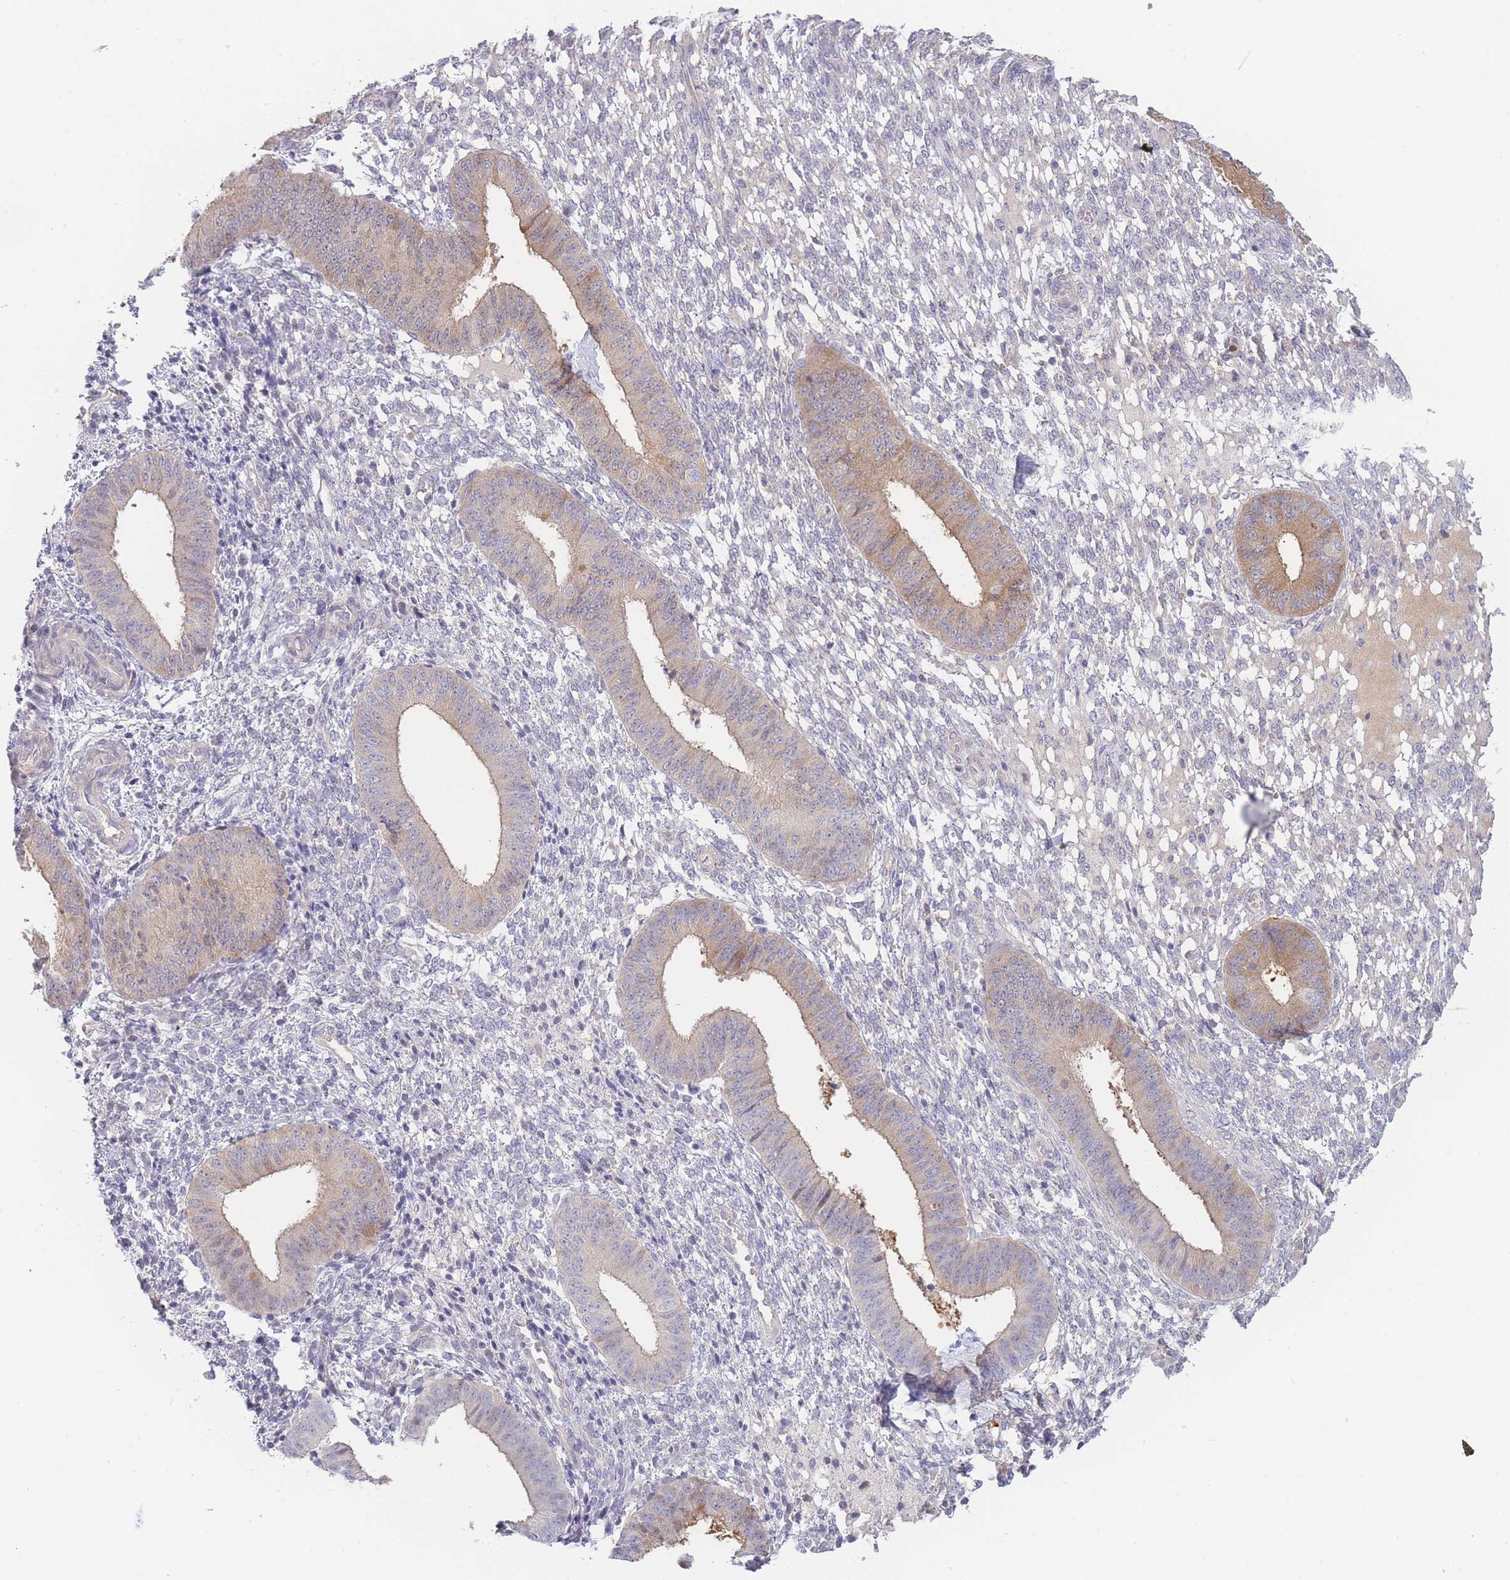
{"staining": {"intensity": "negative", "quantity": "none", "location": "none"}, "tissue": "endometrium", "cell_type": "Cells in endometrial stroma", "image_type": "normal", "snomed": [{"axis": "morphology", "description": "Normal tissue, NOS"}, {"axis": "topography", "description": "Endometrium"}], "caption": "Endometrium was stained to show a protein in brown. There is no significant expression in cells in endometrial stroma.", "gene": "SPHKAP", "patient": {"sex": "female", "age": 49}}